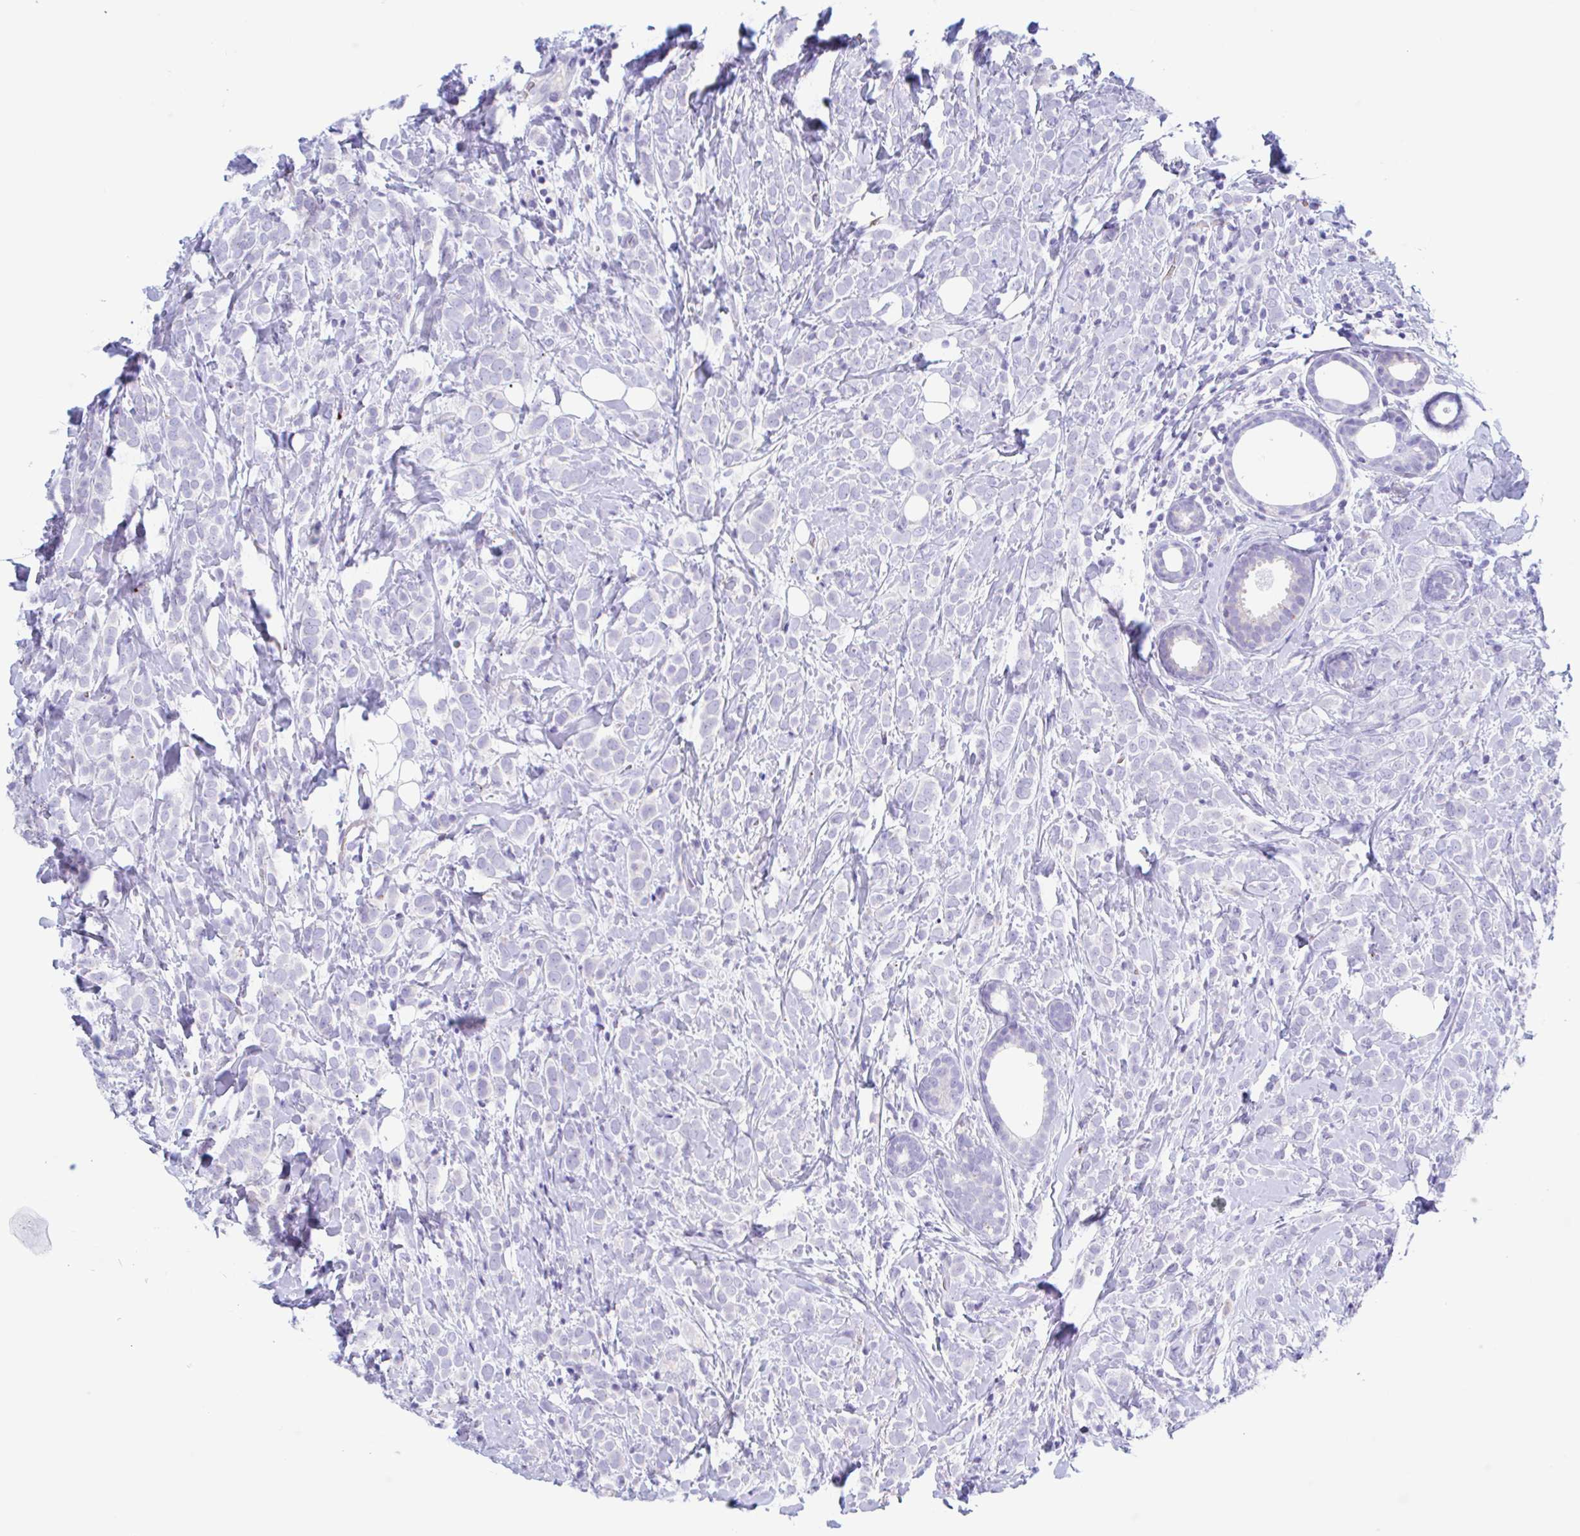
{"staining": {"intensity": "negative", "quantity": "none", "location": "none"}, "tissue": "breast cancer", "cell_type": "Tumor cells", "image_type": "cancer", "snomed": [{"axis": "morphology", "description": "Lobular carcinoma"}, {"axis": "topography", "description": "Breast"}], "caption": "The image shows no staining of tumor cells in breast lobular carcinoma.", "gene": "ANKRD9", "patient": {"sex": "female", "age": 49}}